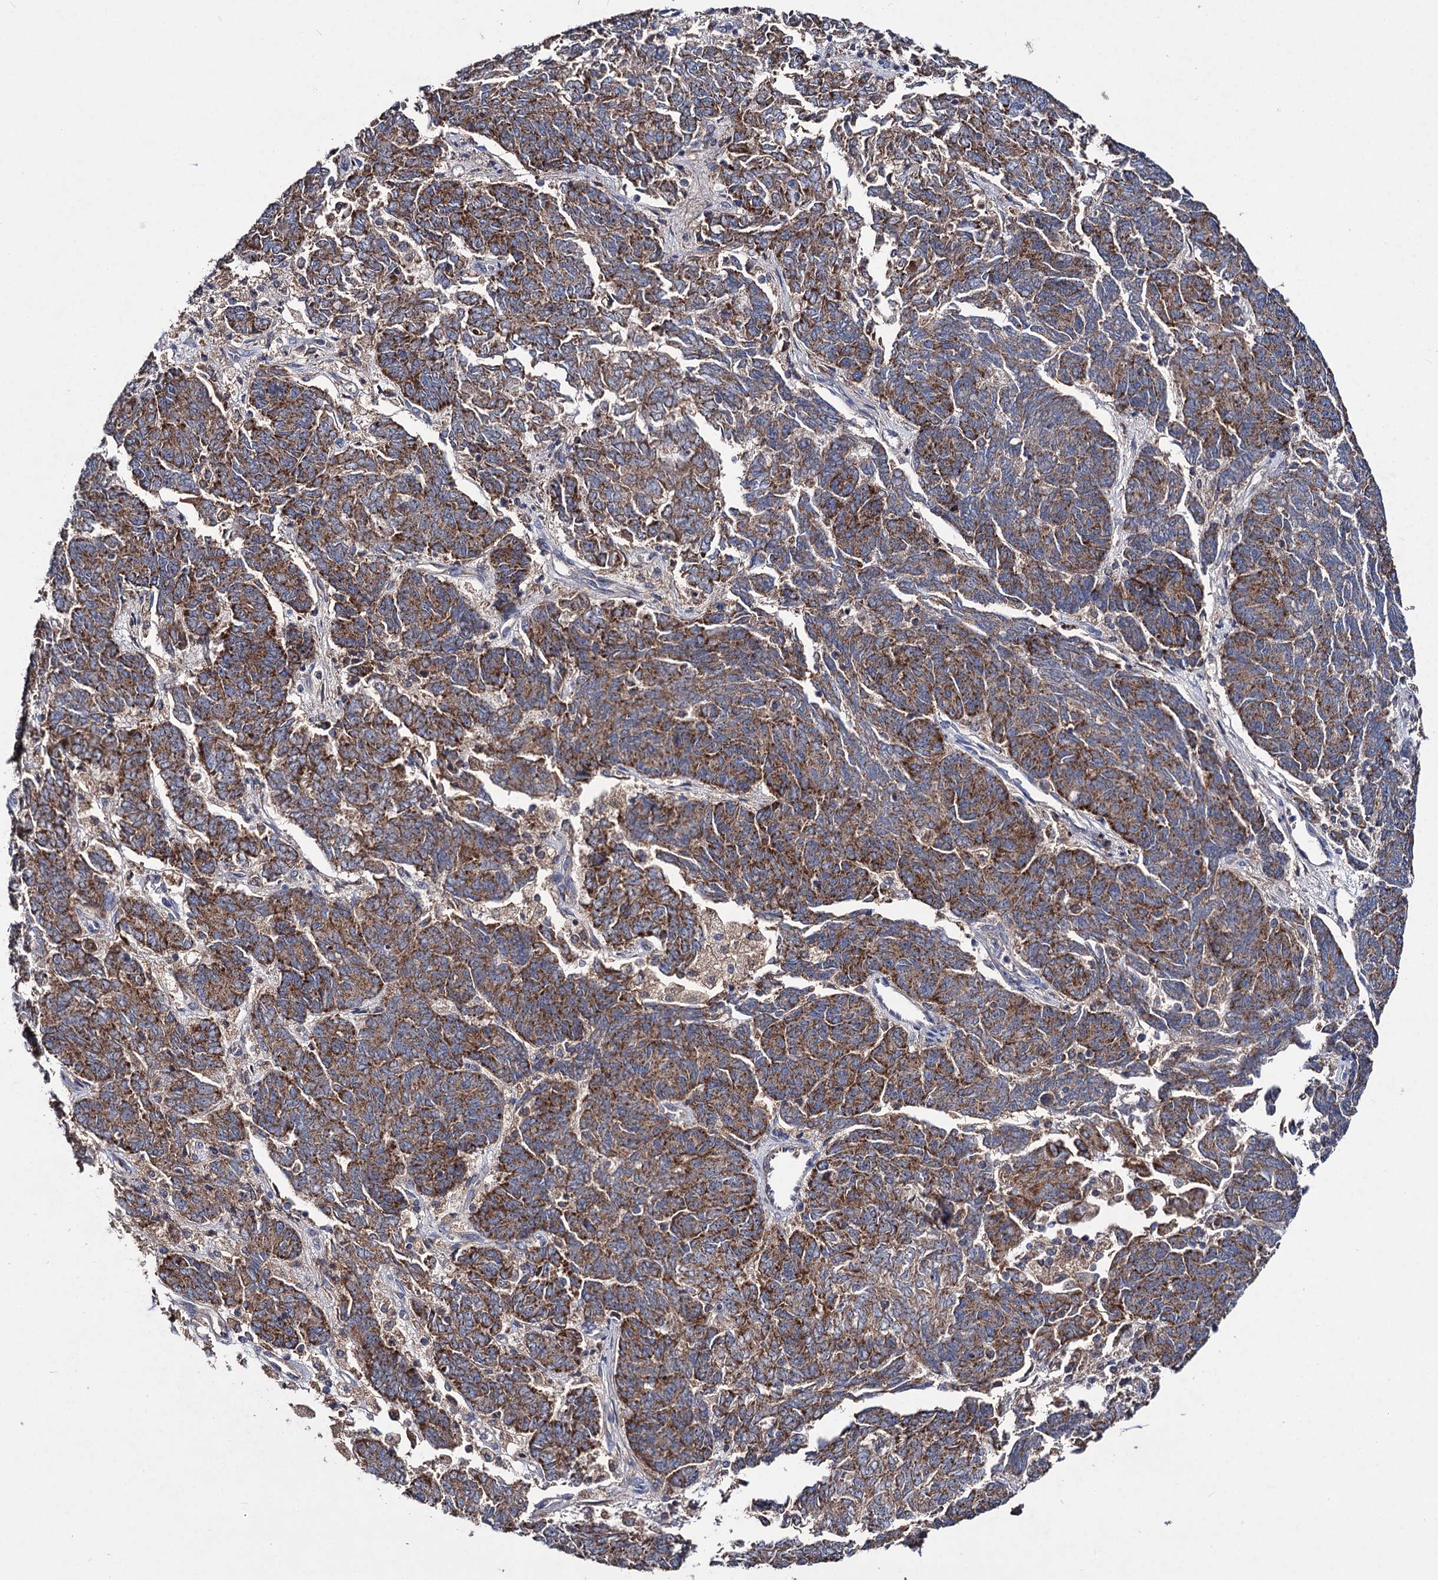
{"staining": {"intensity": "moderate", "quantity": ">75%", "location": "cytoplasmic/membranous"}, "tissue": "endometrial cancer", "cell_type": "Tumor cells", "image_type": "cancer", "snomed": [{"axis": "morphology", "description": "Adenocarcinoma, NOS"}, {"axis": "topography", "description": "Endometrium"}], "caption": "Immunohistochemical staining of human endometrial adenocarcinoma demonstrates moderate cytoplasmic/membranous protein staining in about >75% of tumor cells.", "gene": "CLPB", "patient": {"sex": "female", "age": 80}}